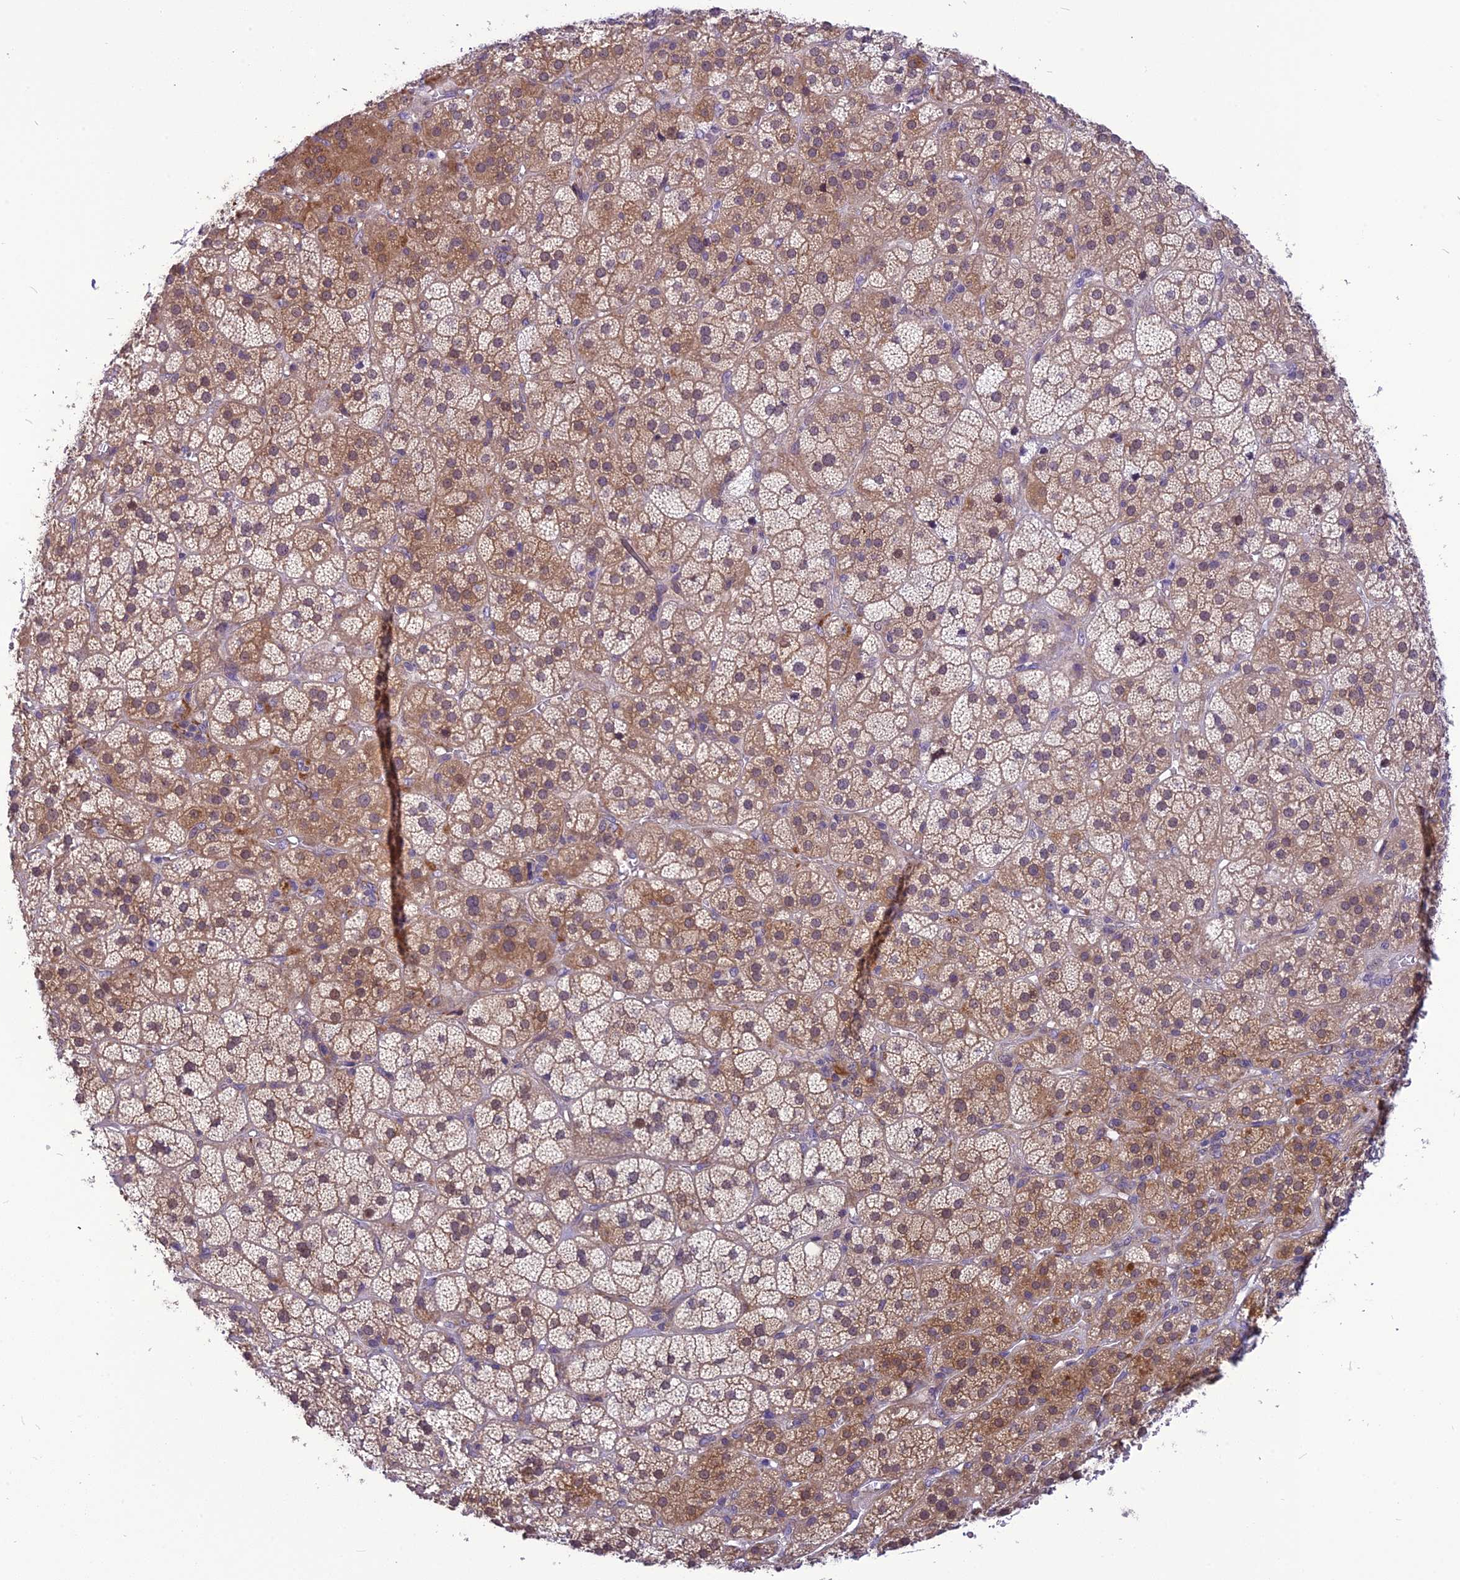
{"staining": {"intensity": "moderate", "quantity": "25%-75%", "location": "cytoplasmic/membranous"}, "tissue": "adrenal gland", "cell_type": "Glandular cells", "image_type": "normal", "snomed": [{"axis": "morphology", "description": "Normal tissue, NOS"}, {"axis": "topography", "description": "Adrenal gland"}], "caption": "Adrenal gland stained with a protein marker exhibits moderate staining in glandular cells.", "gene": "PSMF1", "patient": {"sex": "female", "age": 70}}